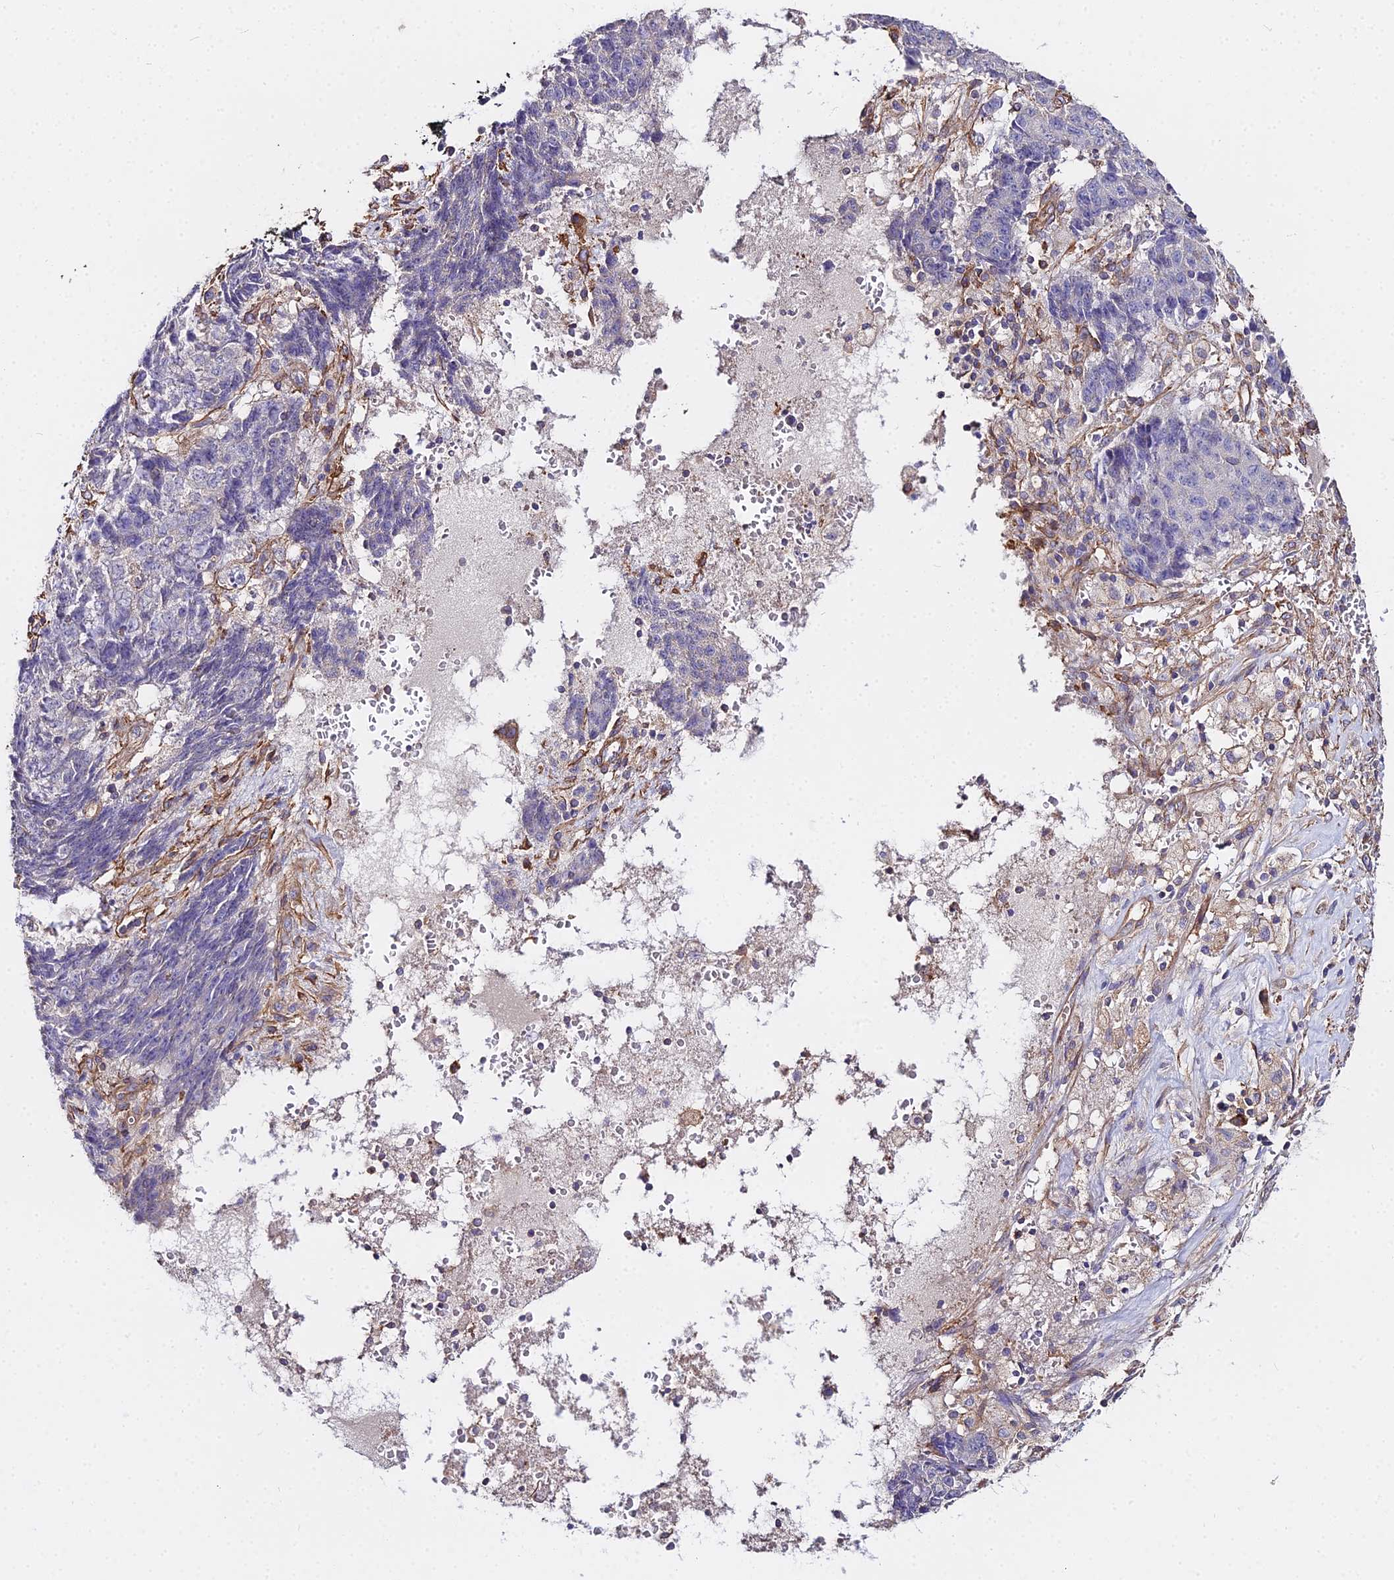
{"staining": {"intensity": "negative", "quantity": "none", "location": "none"}, "tissue": "ovarian cancer", "cell_type": "Tumor cells", "image_type": "cancer", "snomed": [{"axis": "morphology", "description": "Carcinoma, endometroid"}, {"axis": "topography", "description": "Ovary"}], "caption": "Tumor cells are negative for brown protein staining in endometroid carcinoma (ovarian).", "gene": "GLYAT", "patient": {"sex": "female", "age": 42}}